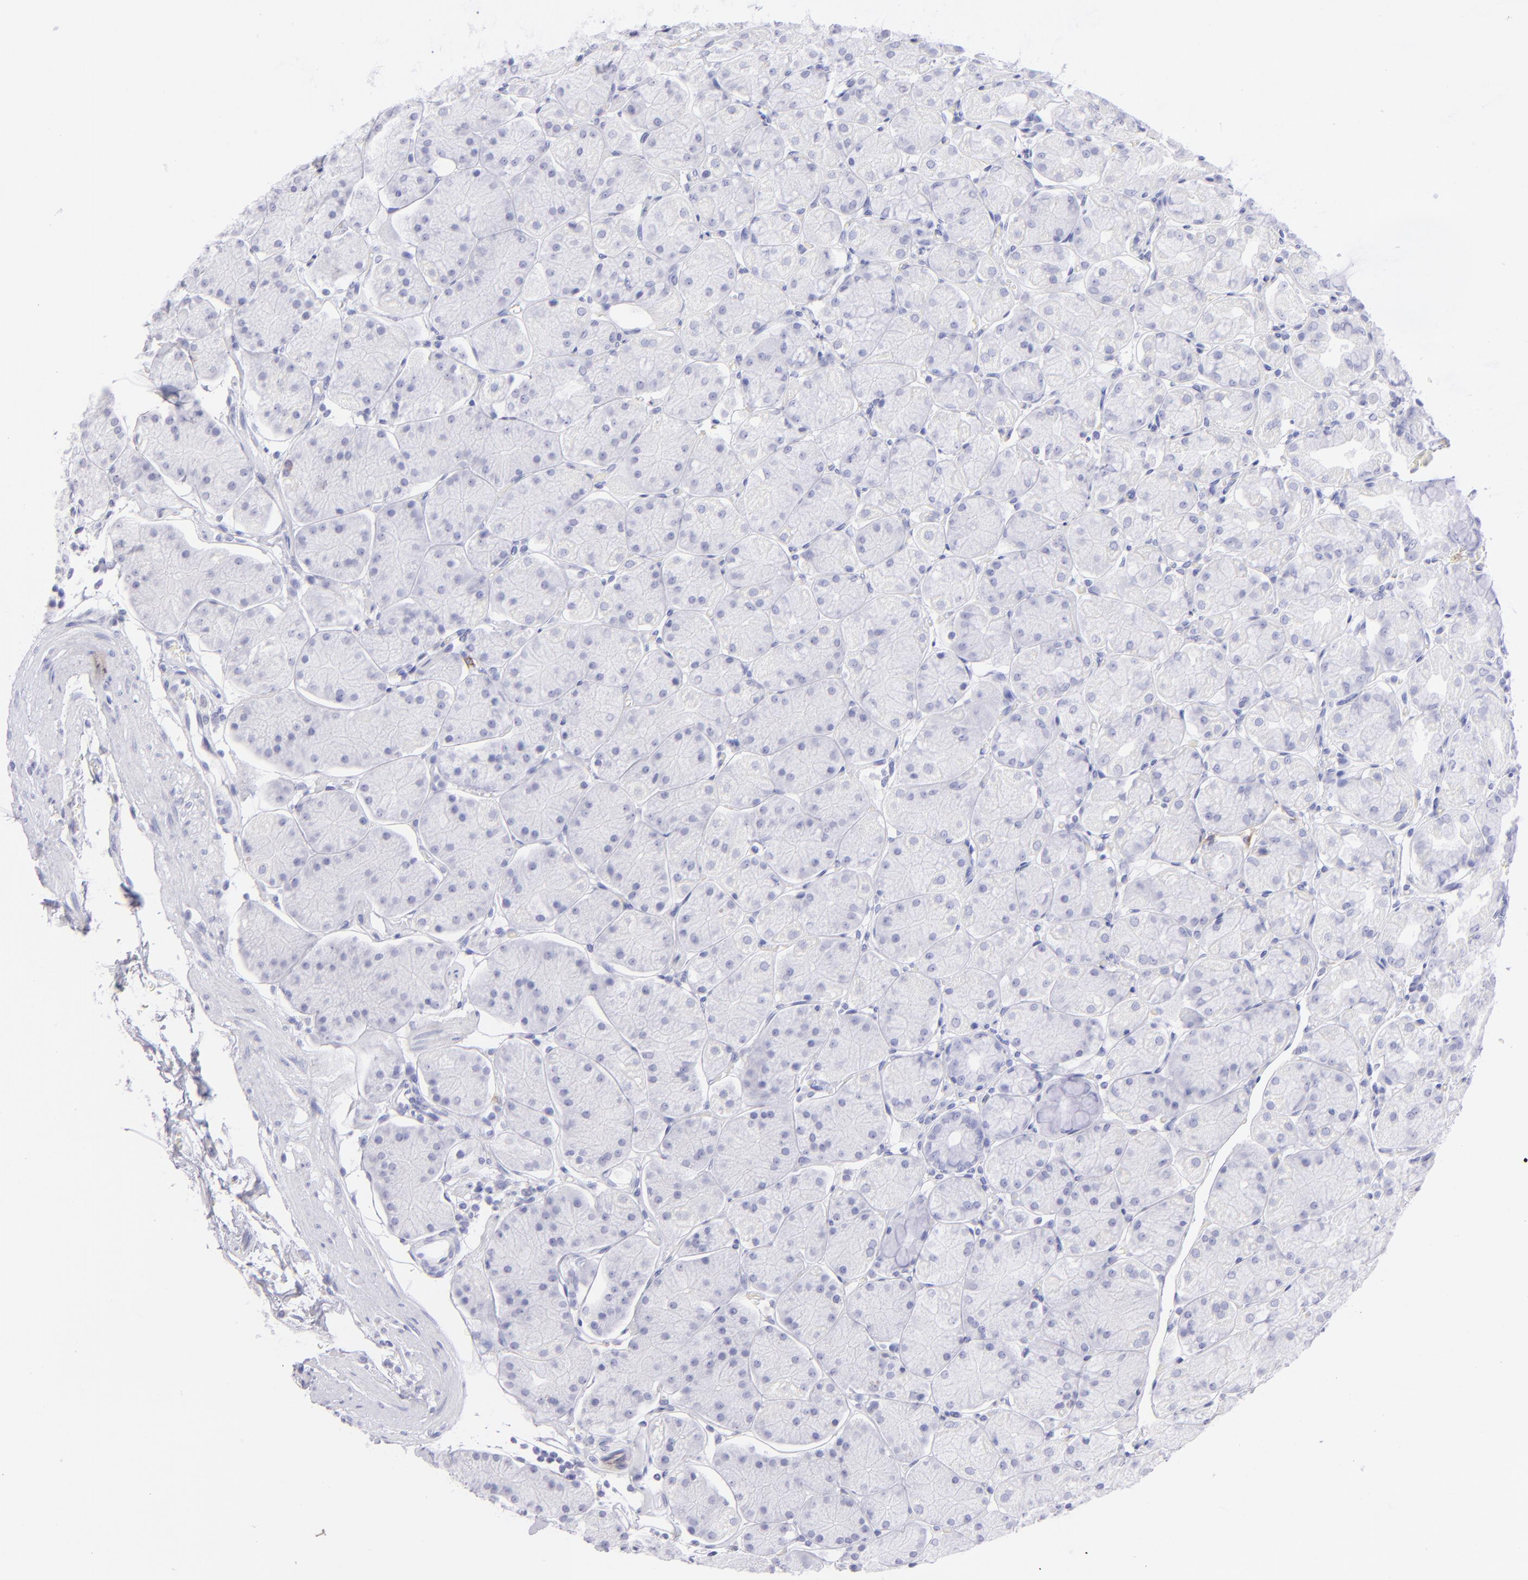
{"staining": {"intensity": "negative", "quantity": "none", "location": "none"}, "tissue": "stomach", "cell_type": "Glandular cells", "image_type": "normal", "snomed": [{"axis": "morphology", "description": "Normal tissue, NOS"}, {"axis": "topography", "description": "Stomach, upper"}, {"axis": "topography", "description": "Stomach"}], "caption": "This is an IHC photomicrograph of unremarkable human stomach. There is no staining in glandular cells.", "gene": "CD72", "patient": {"sex": "male", "age": 76}}